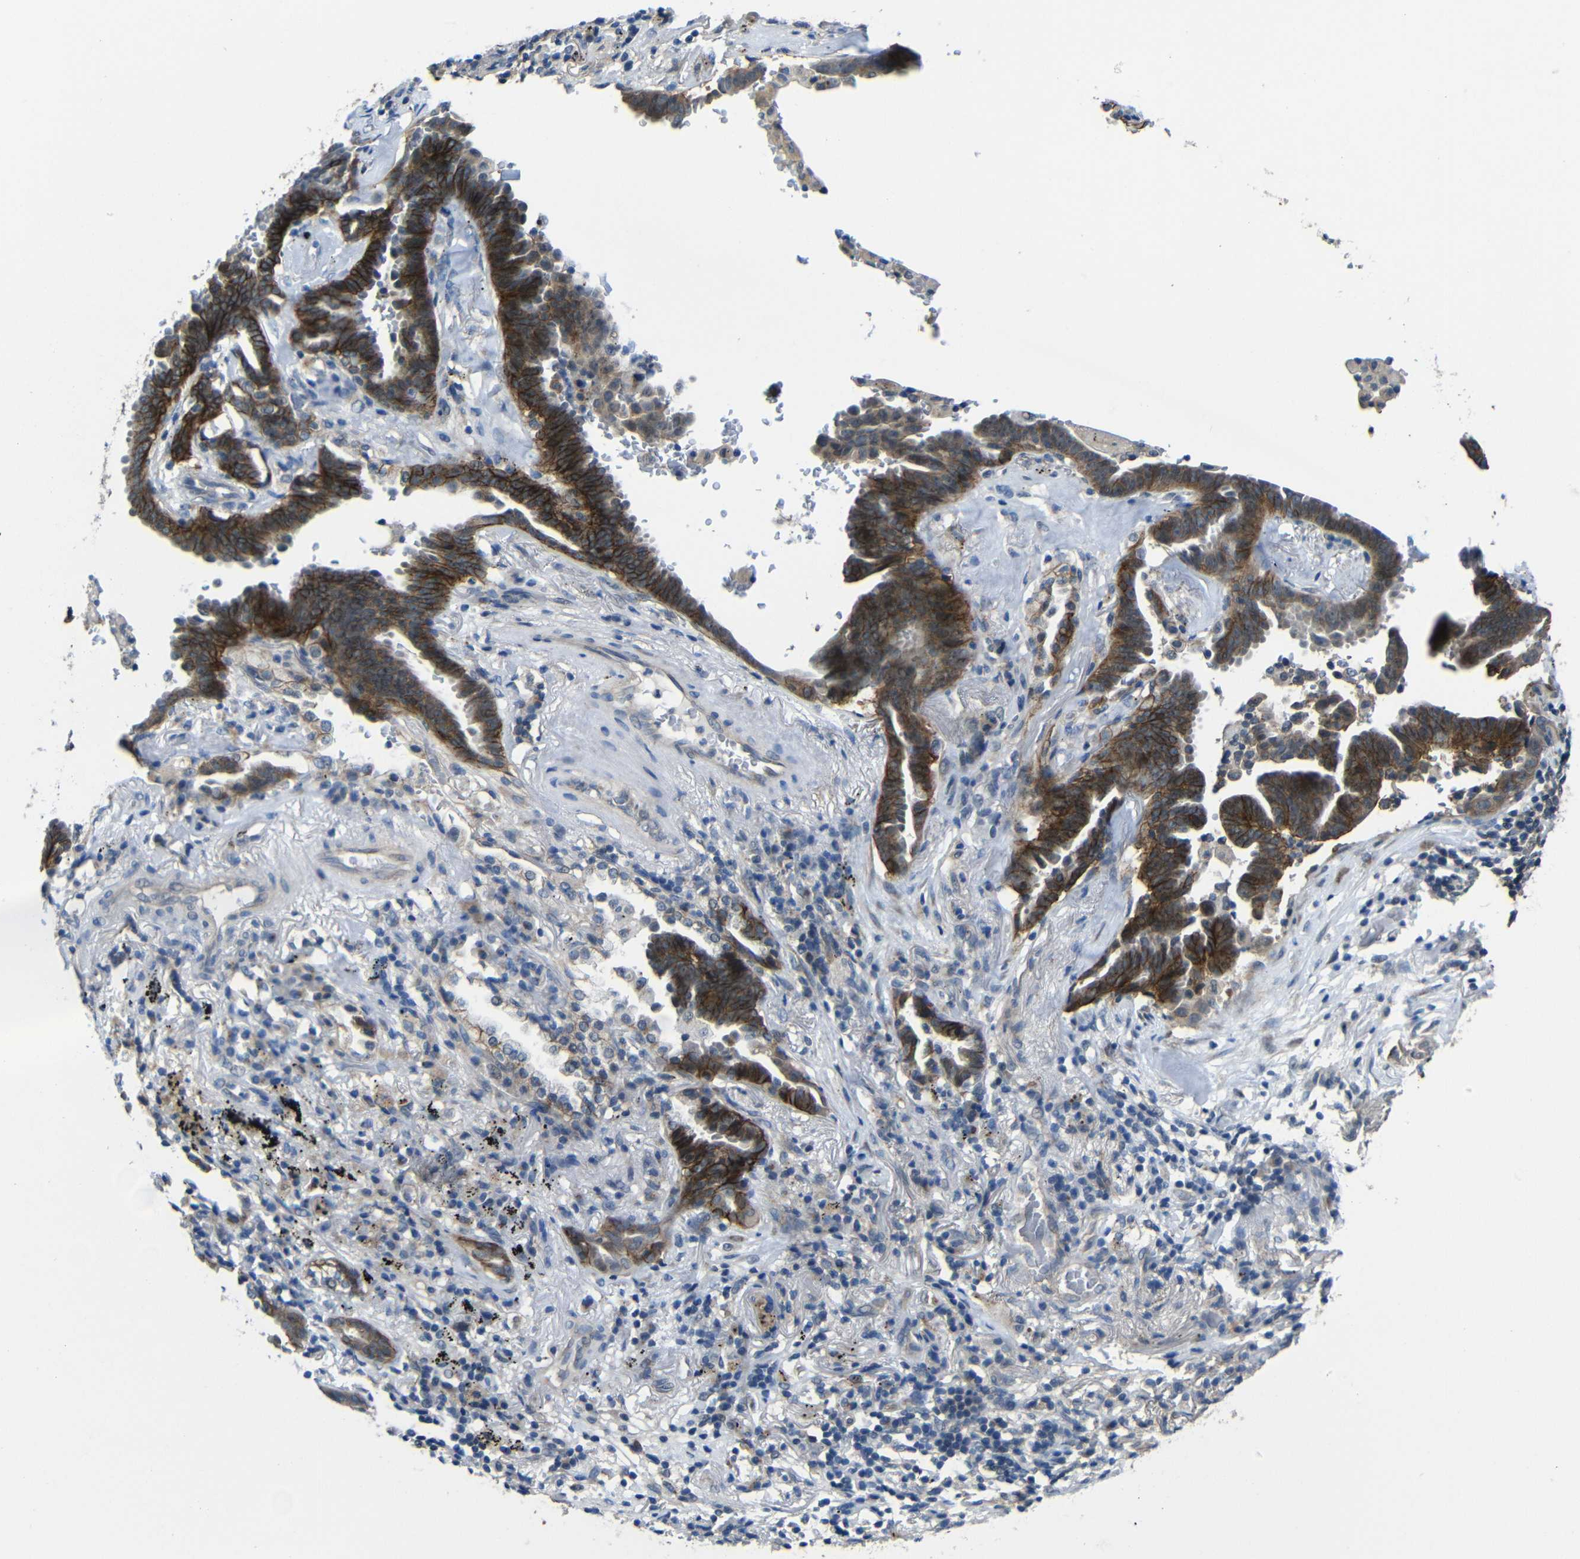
{"staining": {"intensity": "strong", "quantity": ">75%", "location": "cytoplasmic/membranous"}, "tissue": "lung cancer", "cell_type": "Tumor cells", "image_type": "cancer", "snomed": [{"axis": "morphology", "description": "Adenocarcinoma, NOS"}, {"axis": "topography", "description": "Lung"}], "caption": "Immunohistochemical staining of adenocarcinoma (lung) exhibits strong cytoplasmic/membranous protein expression in approximately >75% of tumor cells.", "gene": "ZNF90", "patient": {"sex": "female", "age": 64}}